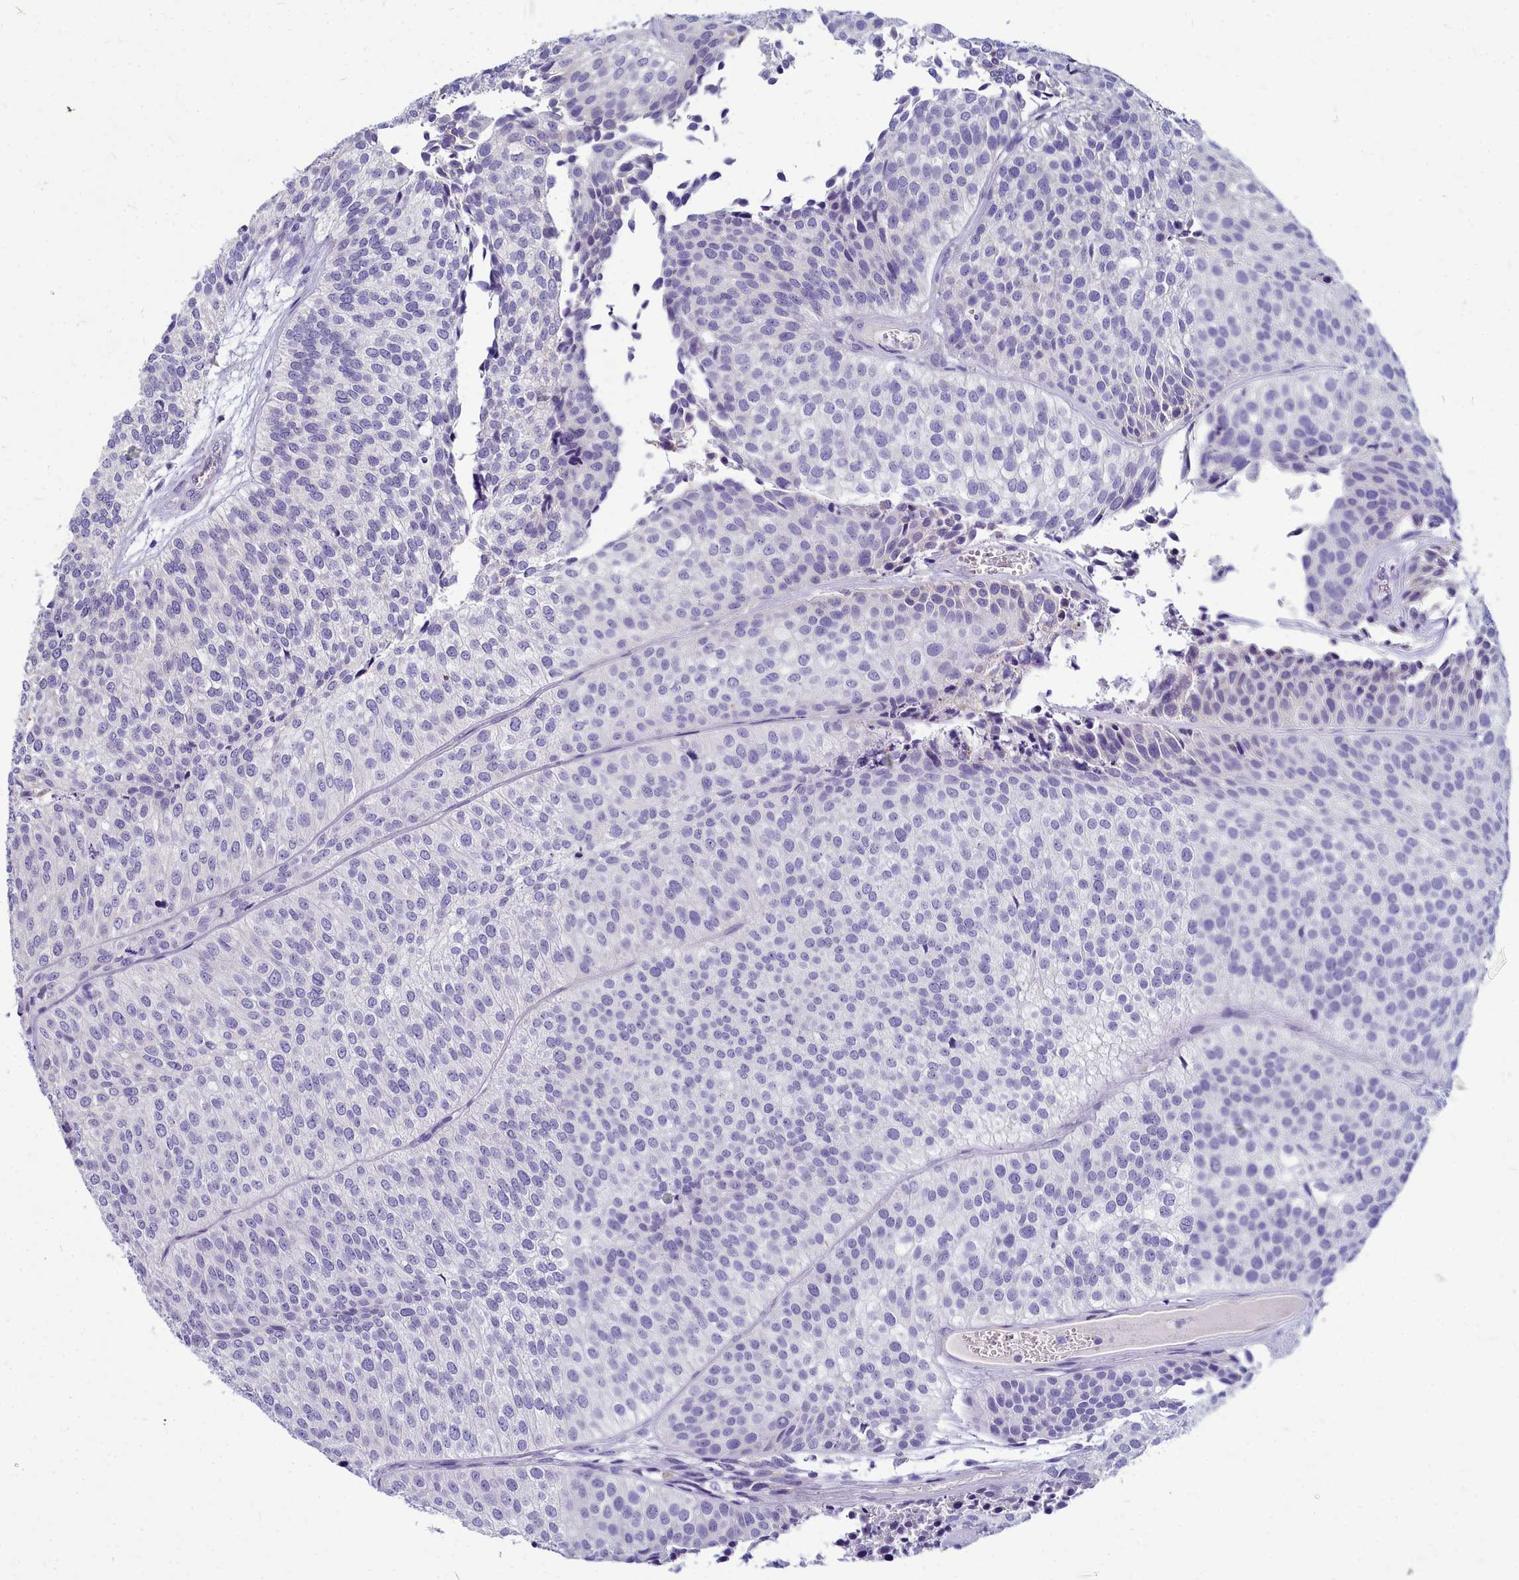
{"staining": {"intensity": "negative", "quantity": "none", "location": "none"}, "tissue": "urothelial cancer", "cell_type": "Tumor cells", "image_type": "cancer", "snomed": [{"axis": "morphology", "description": "Urothelial carcinoma, Low grade"}, {"axis": "topography", "description": "Urinary bladder"}], "caption": "Tumor cells are negative for brown protein staining in urothelial cancer.", "gene": "SMPD4", "patient": {"sex": "male", "age": 84}}